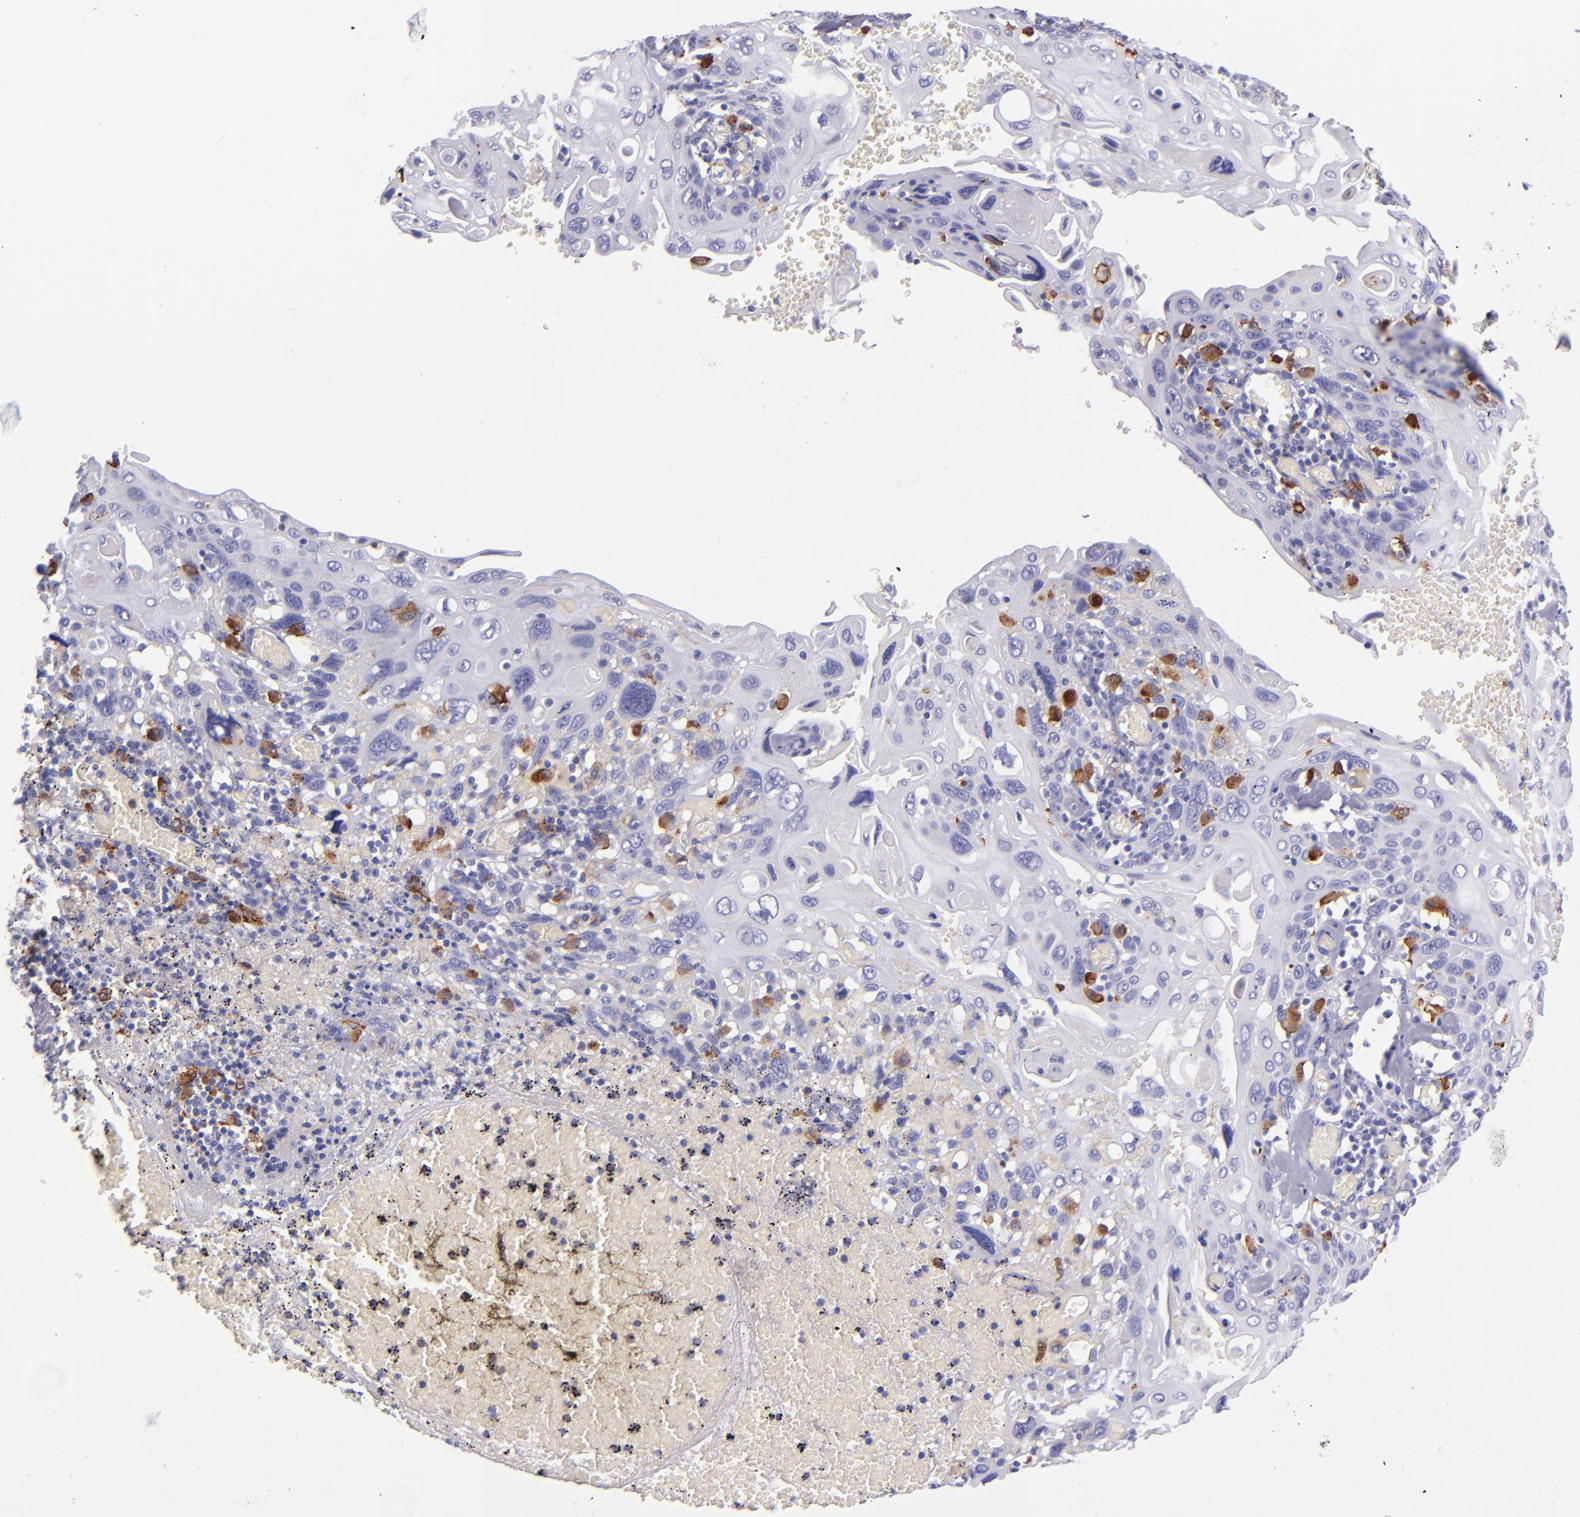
{"staining": {"intensity": "negative", "quantity": "none", "location": "none"}, "tissue": "cervical cancer", "cell_type": "Tumor cells", "image_type": "cancer", "snomed": [{"axis": "morphology", "description": "Squamous cell carcinoma, NOS"}, {"axis": "topography", "description": "Cervix"}], "caption": "This histopathology image is of cervical squamous cell carcinoma stained with IHC to label a protein in brown with the nuclei are counter-stained blue. There is no staining in tumor cells.", "gene": "CD163", "patient": {"sex": "female", "age": 54}}